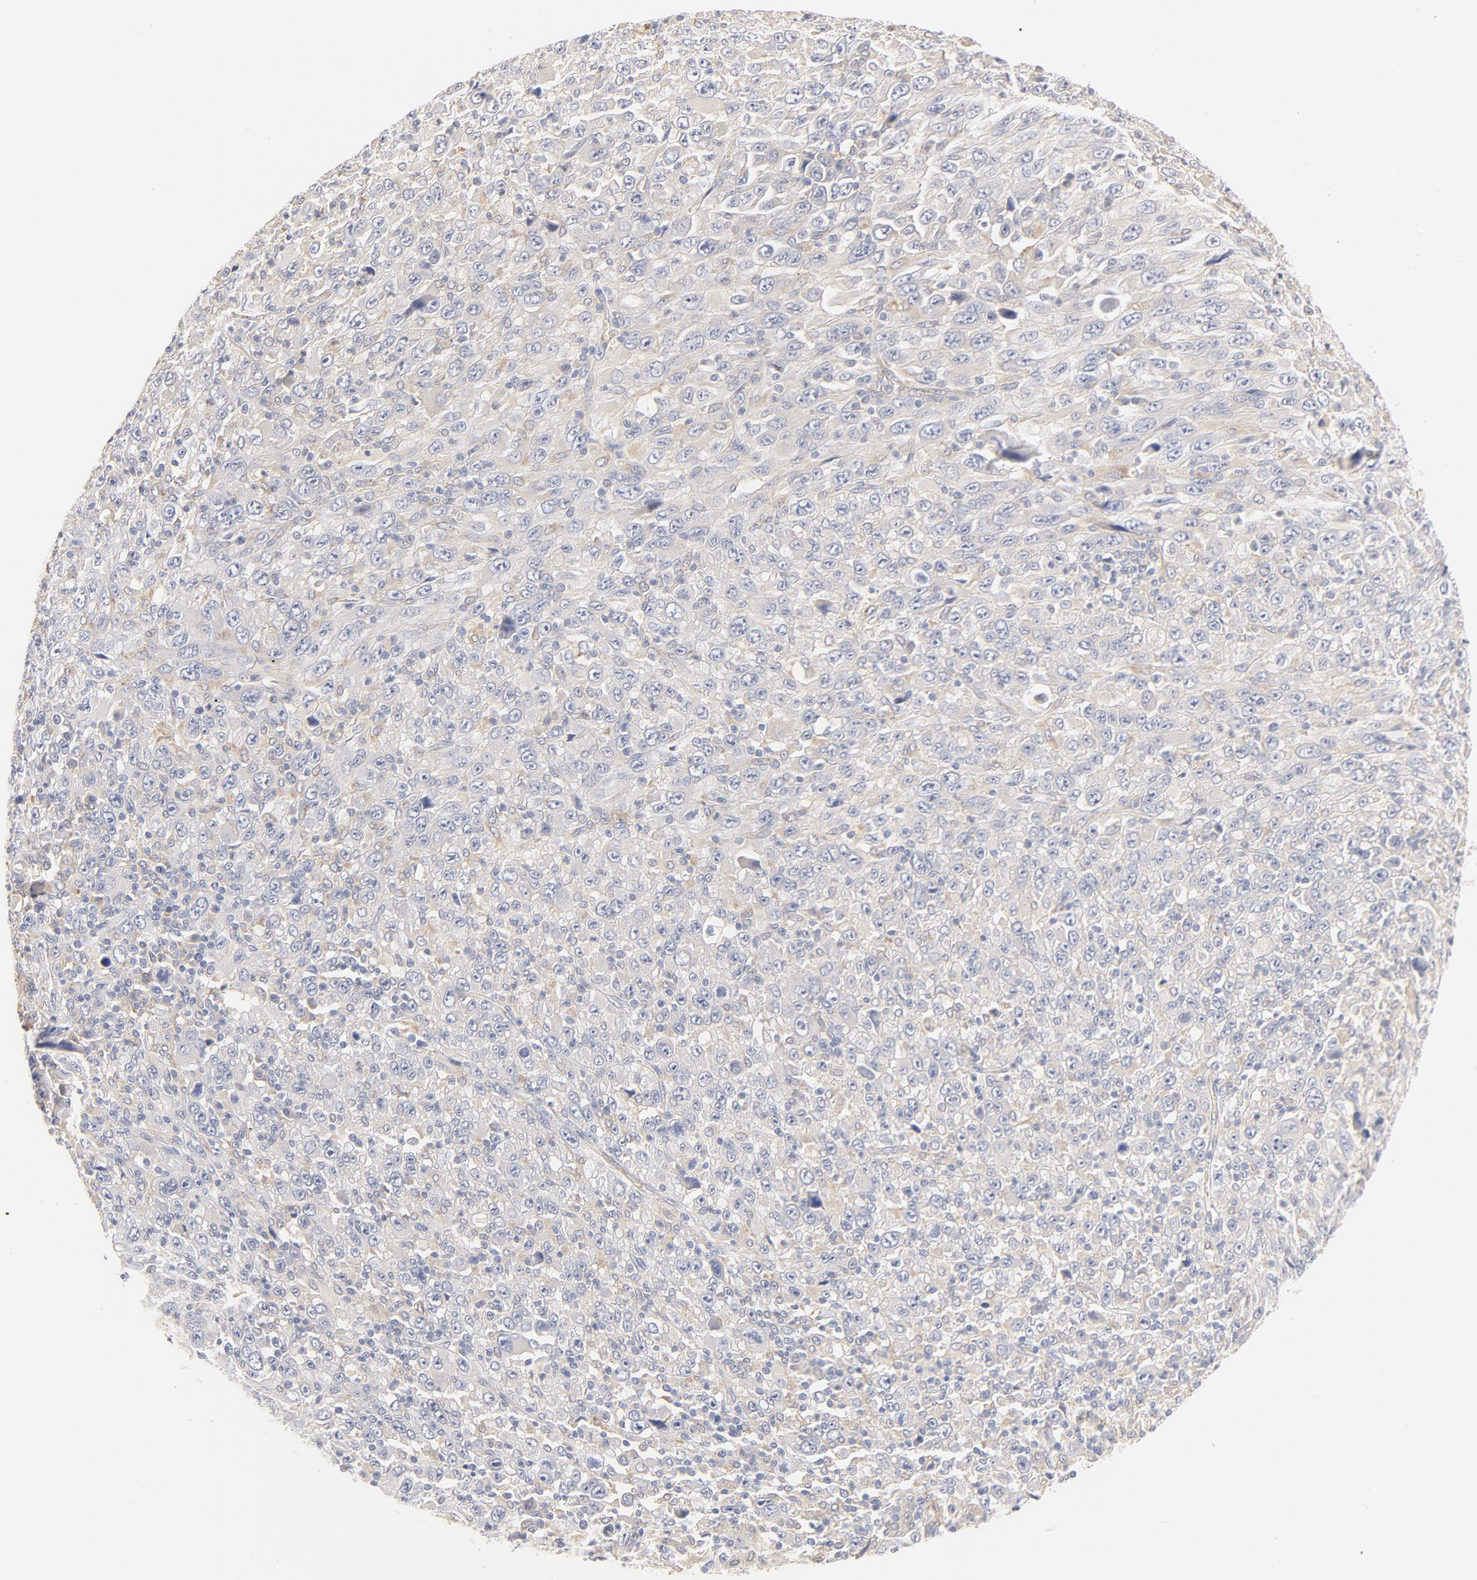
{"staining": {"intensity": "negative", "quantity": "none", "location": "none"}, "tissue": "melanoma", "cell_type": "Tumor cells", "image_type": "cancer", "snomed": [{"axis": "morphology", "description": "Malignant melanoma, Metastatic site"}, {"axis": "topography", "description": "Skin"}], "caption": "IHC of malignant melanoma (metastatic site) reveals no positivity in tumor cells. (Immunohistochemistry, brightfield microscopy, high magnification).", "gene": "MTERF2", "patient": {"sex": "female", "age": 56}}